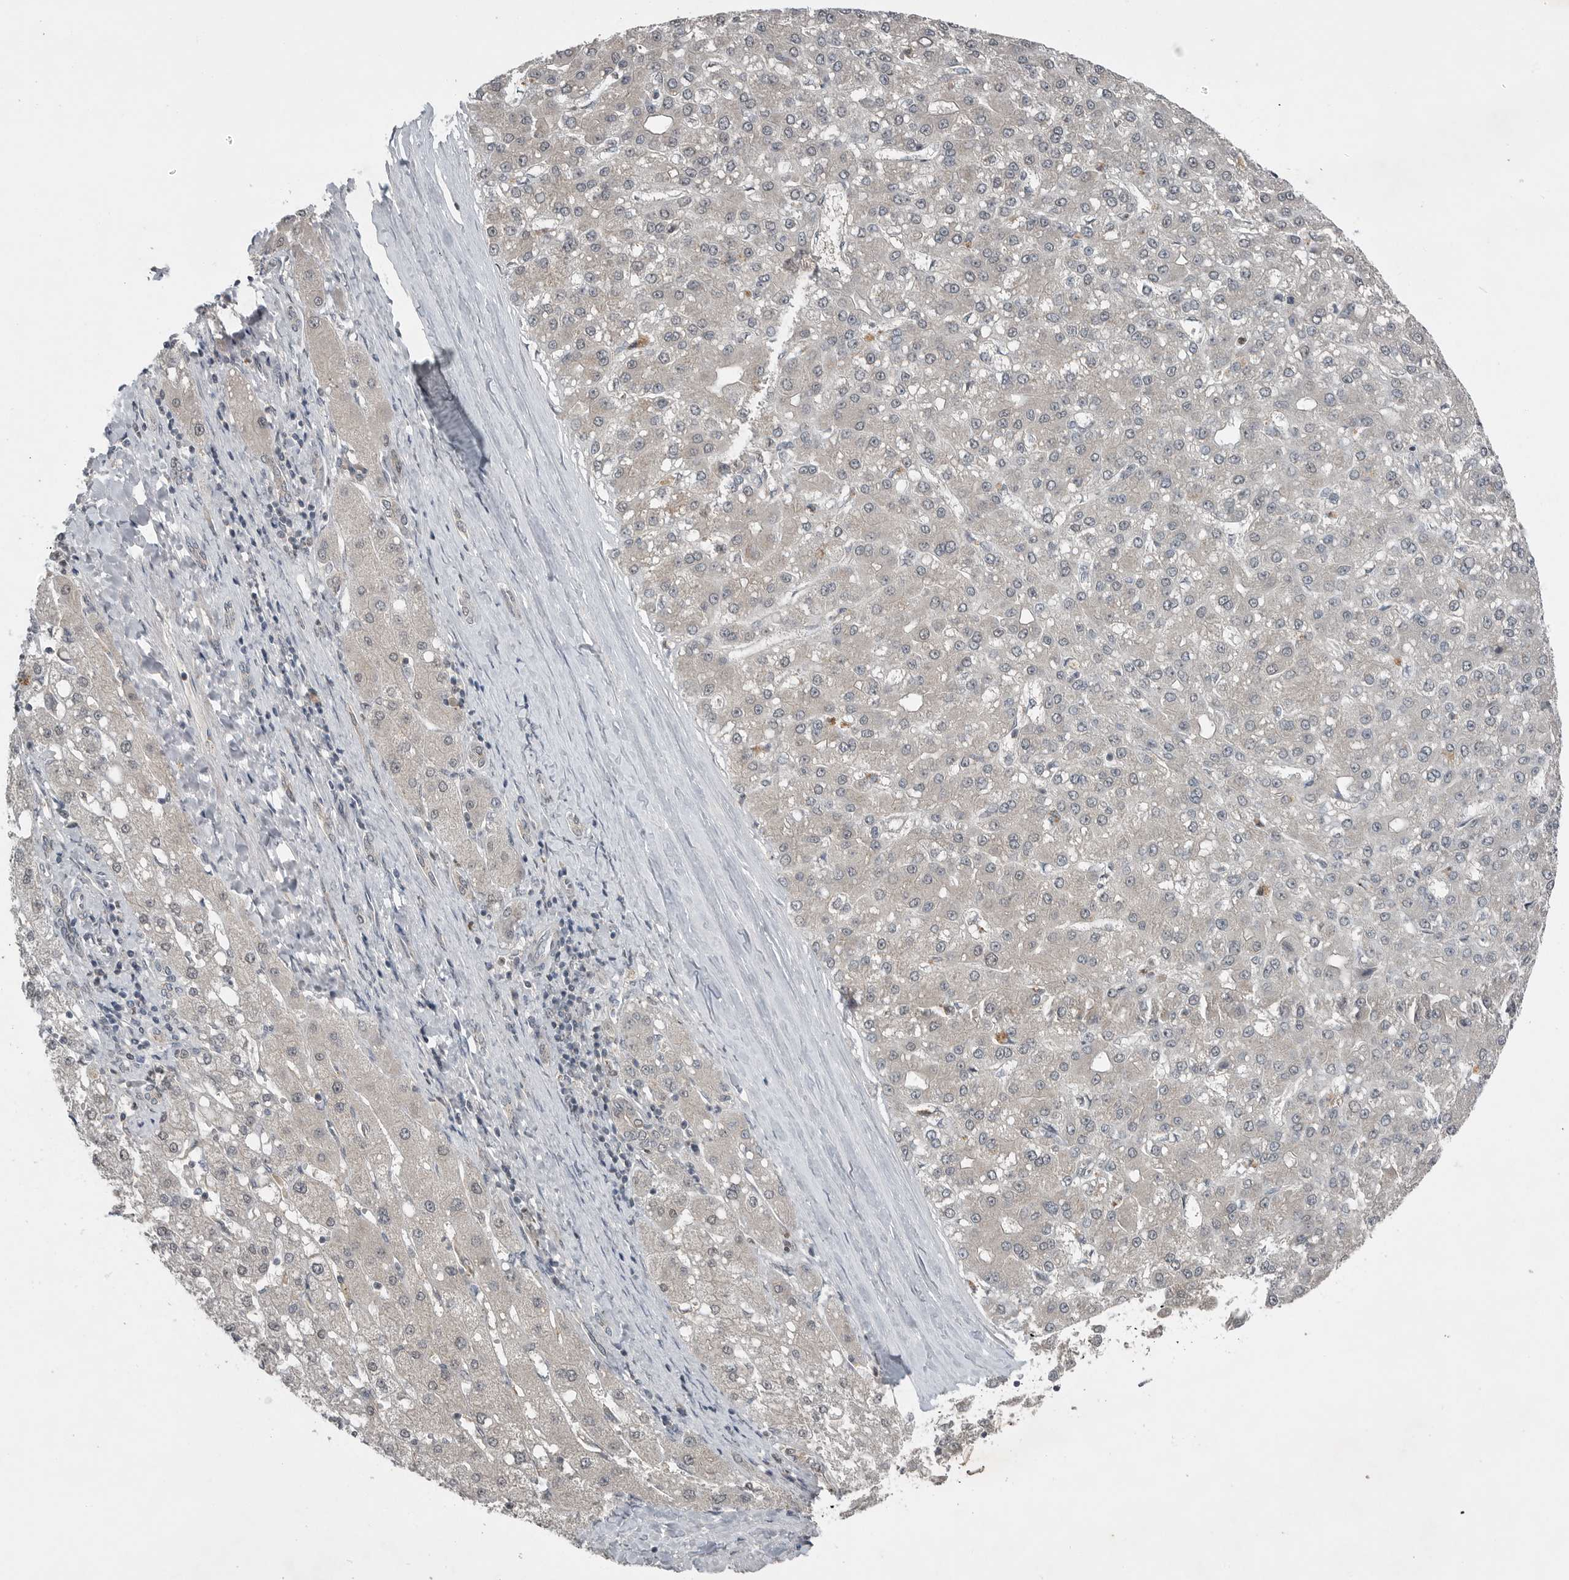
{"staining": {"intensity": "negative", "quantity": "none", "location": "none"}, "tissue": "liver cancer", "cell_type": "Tumor cells", "image_type": "cancer", "snomed": [{"axis": "morphology", "description": "Carcinoma, Hepatocellular, NOS"}, {"axis": "topography", "description": "Liver"}], "caption": "Tumor cells are negative for protein expression in human liver hepatocellular carcinoma.", "gene": "MFAP3L", "patient": {"sex": "male", "age": 67}}